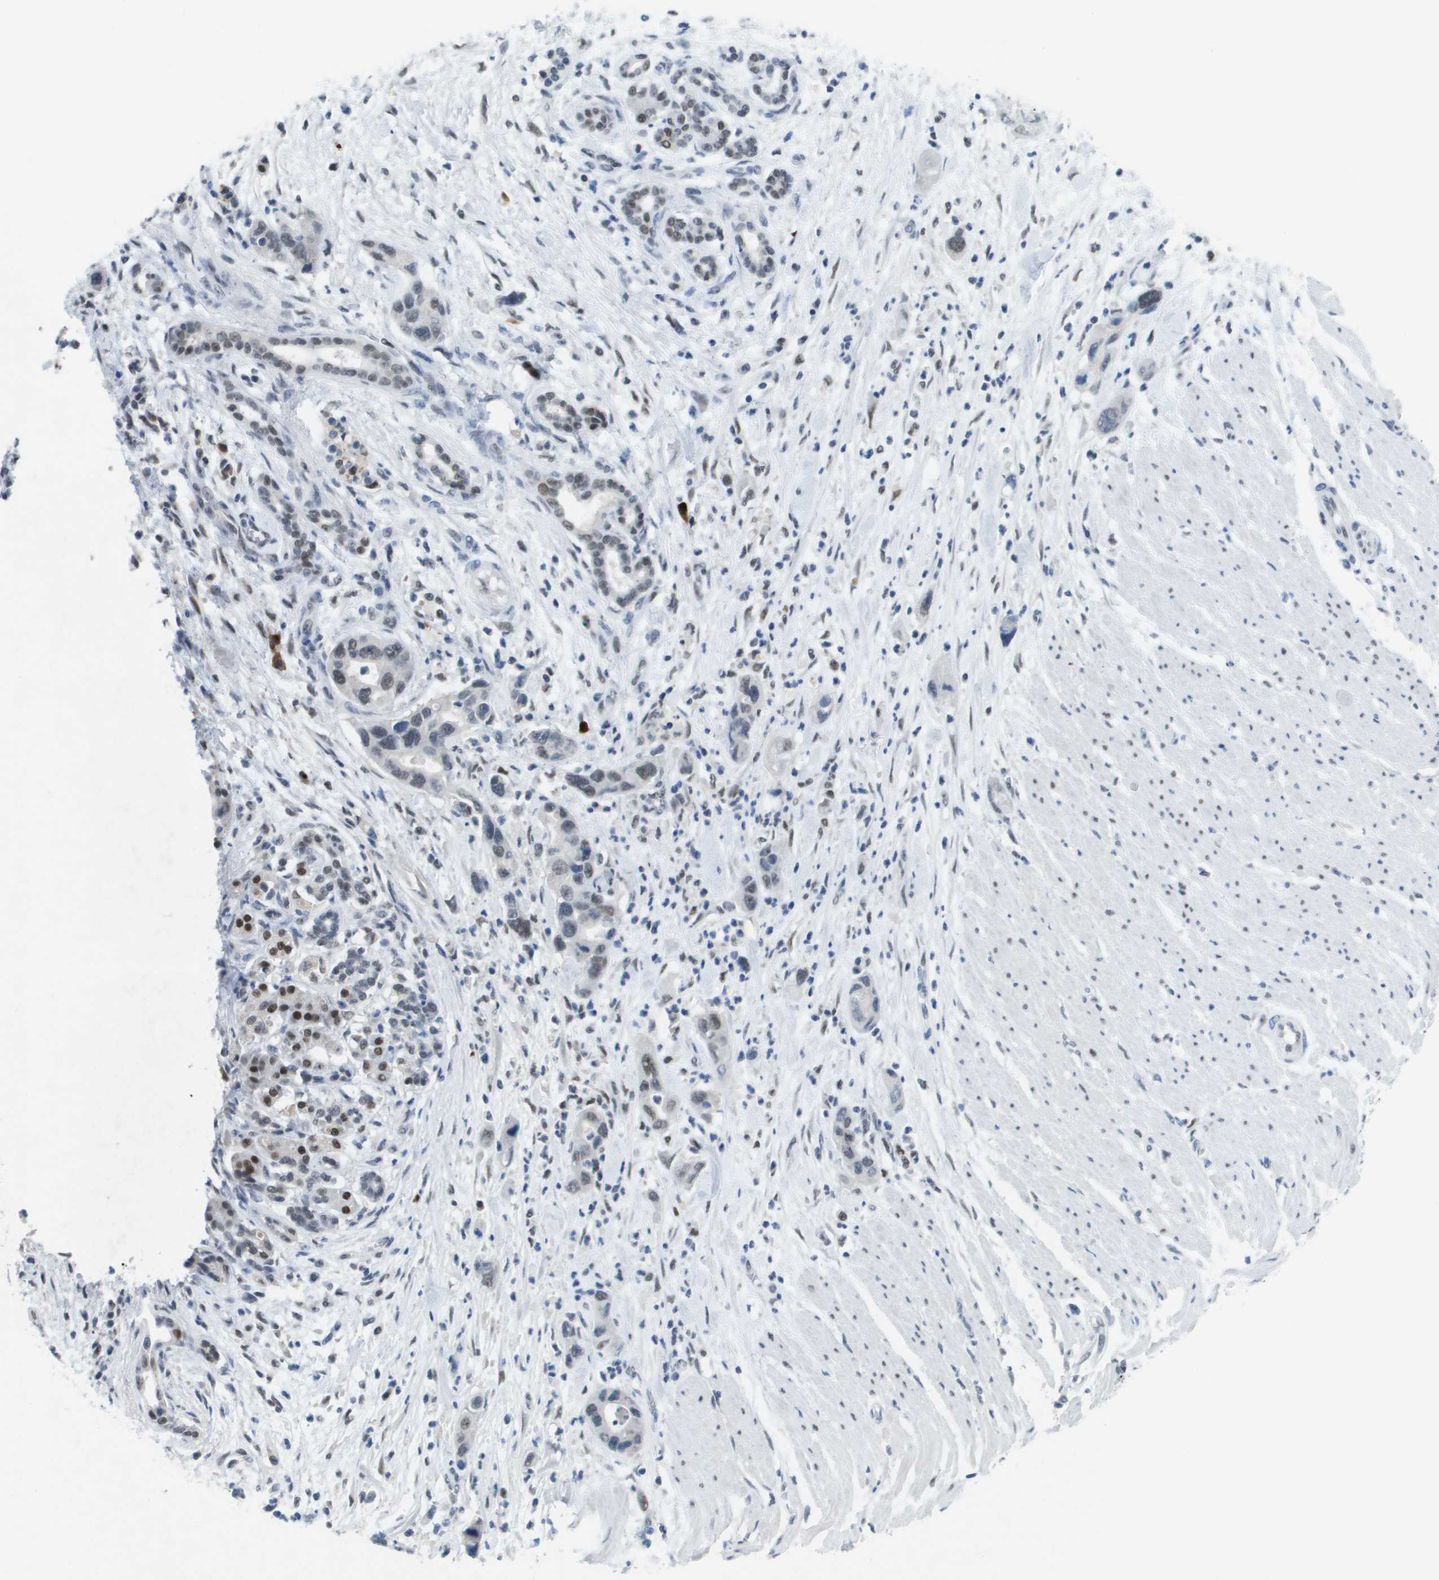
{"staining": {"intensity": "weak", "quantity": "25%-75%", "location": "nuclear"}, "tissue": "pancreatic cancer", "cell_type": "Tumor cells", "image_type": "cancer", "snomed": [{"axis": "morphology", "description": "Normal tissue, NOS"}, {"axis": "morphology", "description": "Adenocarcinoma, NOS"}, {"axis": "topography", "description": "Pancreas"}], "caption": "Weak nuclear staining for a protein is present in approximately 25%-75% of tumor cells of pancreatic cancer (adenocarcinoma) using immunohistochemistry (IHC).", "gene": "TP53RK", "patient": {"sex": "female", "age": 71}}